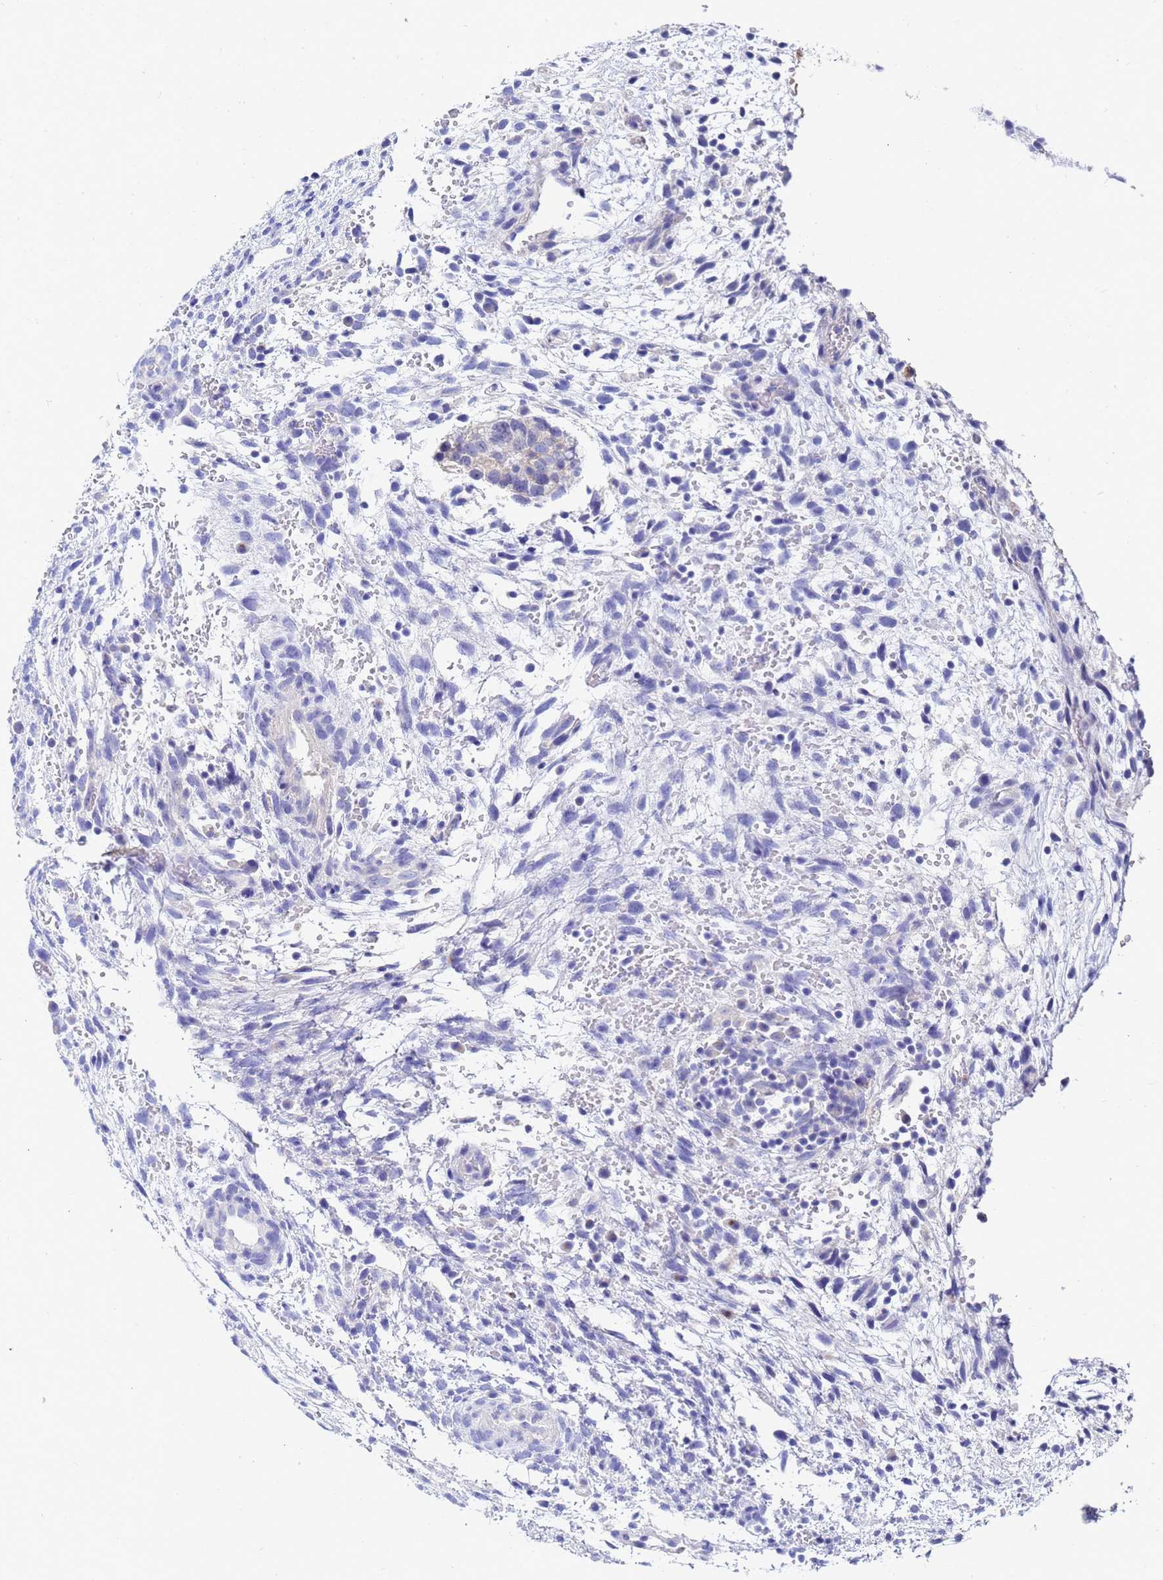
{"staining": {"intensity": "negative", "quantity": "none", "location": "none"}, "tissue": "testis cancer", "cell_type": "Tumor cells", "image_type": "cancer", "snomed": [{"axis": "morphology", "description": "Carcinoma, Embryonal, NOS"}, {"axis": "topography", "description": "Testis"}], "caption": "The photomicrograph displays no staining of tumor cells in embryonal carcinoma (testis).", "gene": "C2orf72", "patient": {"sex": "male", "age": 37}}